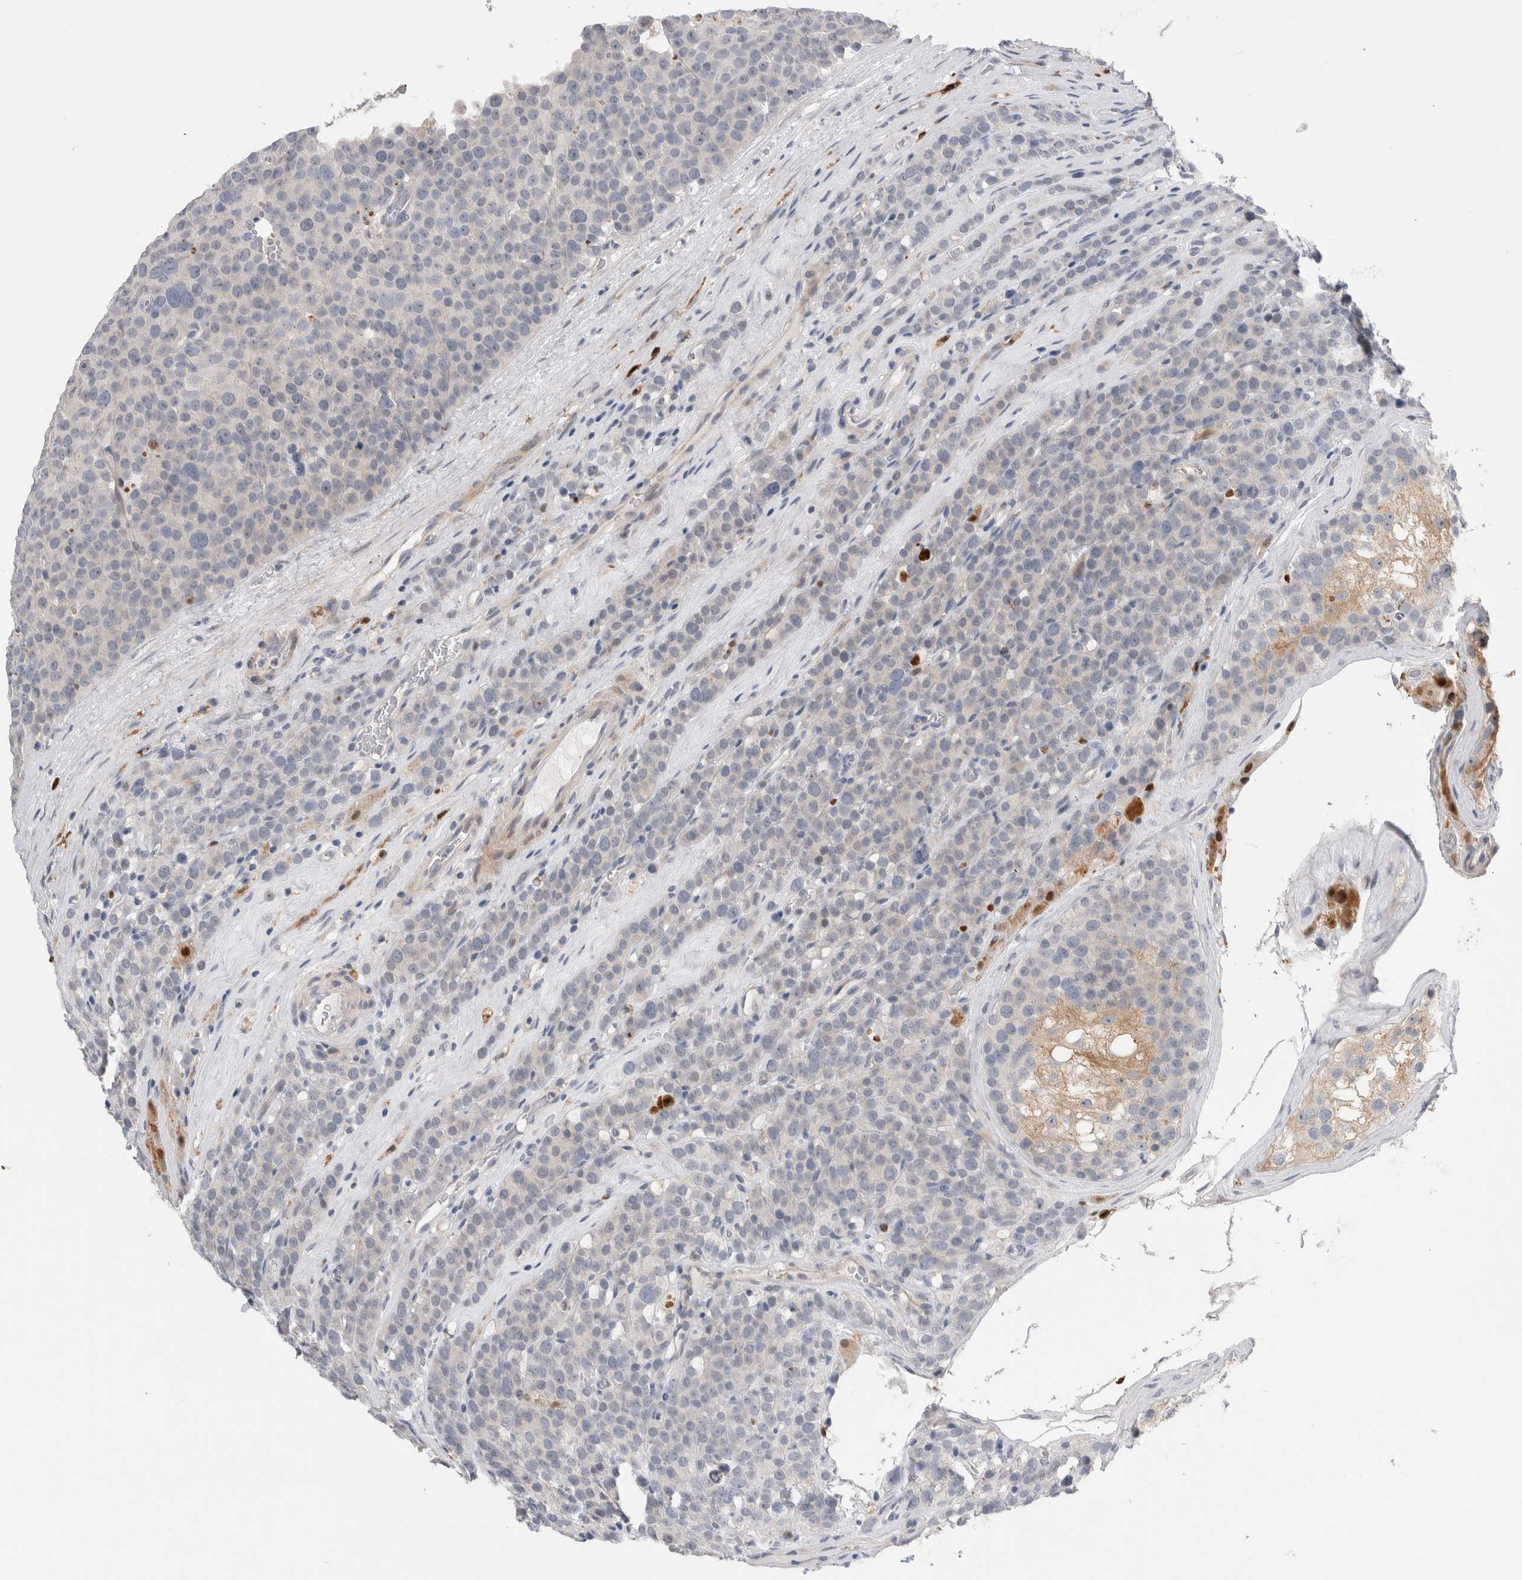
{"staining": {"intensity": "negative", "quantity": "none", "location": "none"}, "tissue": "testis cancer", "cell_type": "Tumor cells", "image_type": "cancer", "snomed": [{"axis": "morphology", "description": "Seminoma, NOS"}, {"axis": "topography", "description": "Testis"}], "caption": "The IHC image has no significant positivity in tumor cells of seminoma (testis) tissue.", "gene": "SLC20A2", "patient": {"sex": "male", "age": 71}}